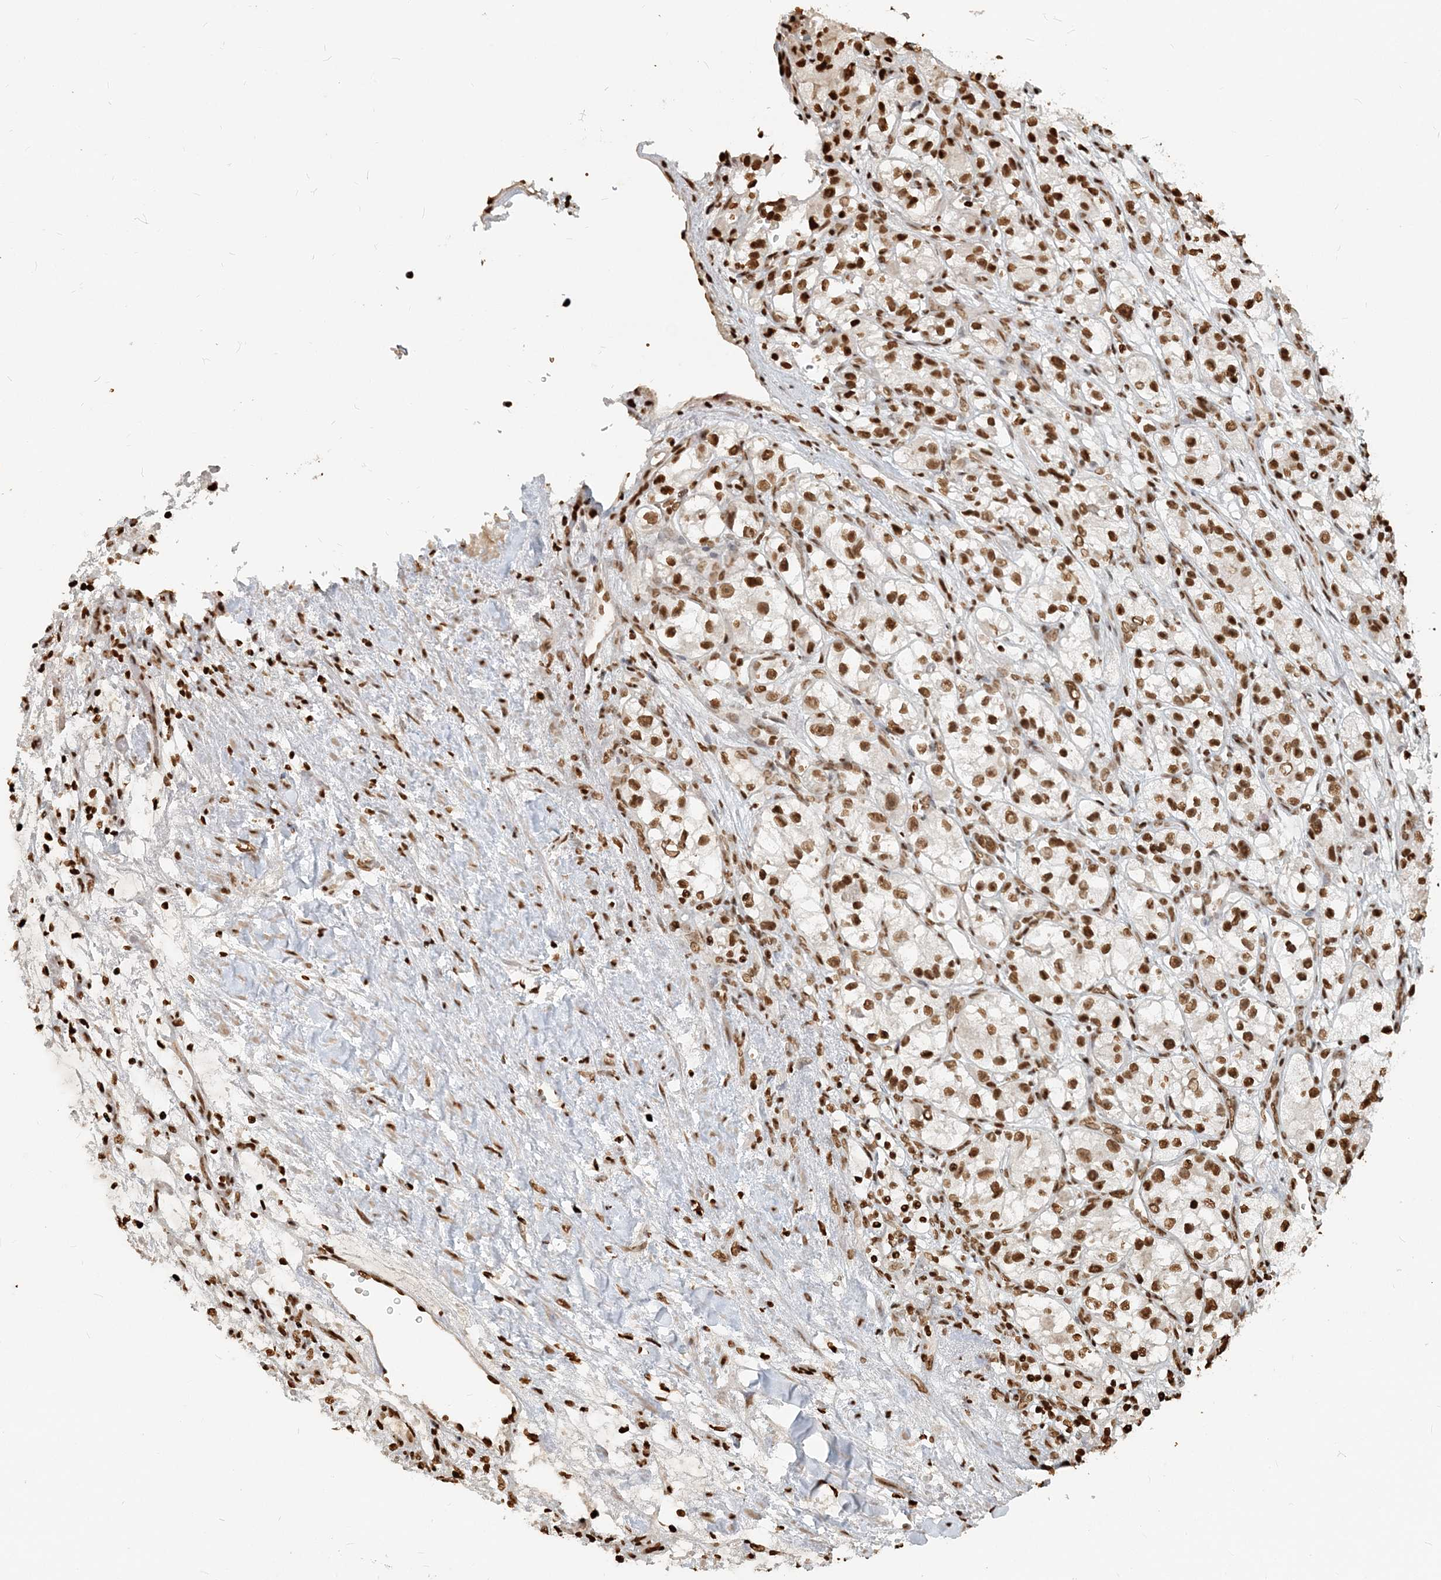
{"staining": {"intensity": "moderate", "quantity": ">75%", "location": "nuclear"}, "tissue": "renal cancer", "cell_type": "Tumor cells", "image_type": "cancer", "snomed": [{"axis": "morphology", "description": "Adenocarcinoma, NOS"}, {"axis": "topography", "description": "Kidney"}], "caption": "Adenocarcinoma (renal) stained for a protein exhibits moderate nuclear positivity in tumor cells.", "gene": "H3-3B", "patient": {"sex": "female", "age": 57}}